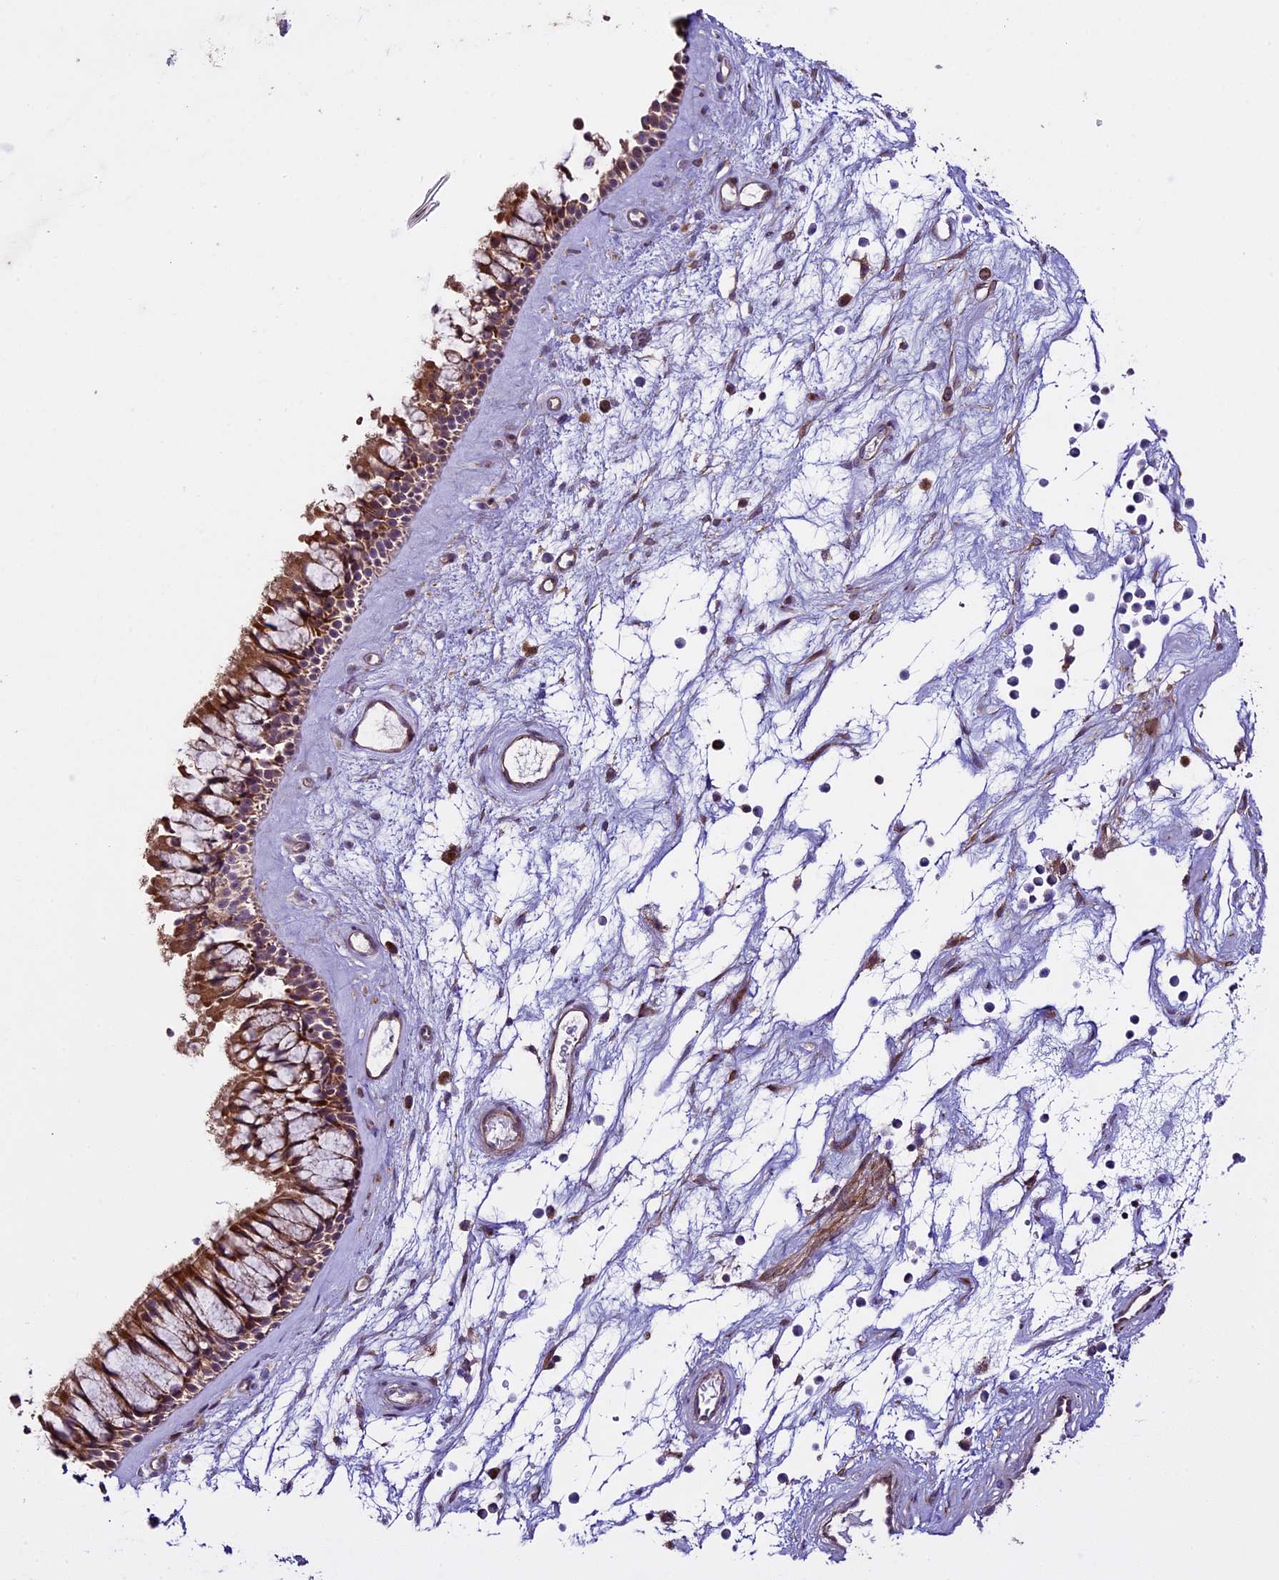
{"staining": {"intensity": "moderate", "quantity": ">75%", "location": "cytoplasmic/membranous"}, "tissue": "nasopharynx", "cell_type": "Respiratory epithelial cells", "image_type": "normal", "snomed": [{"axis": "morphology", "description": "Normal tissue, NOS"}, {"axis": "topography", "description": "Nasopharynx"}], "caption": "This is an image of immunohistochemistry (IHC) staining of benign nasopharynx, which shows moderate staining in the cytoplasmic/membranous of respiratory epithelial cells.", "gene": "SPIRE1", "patient": {"sex": "male", "age": 64}}